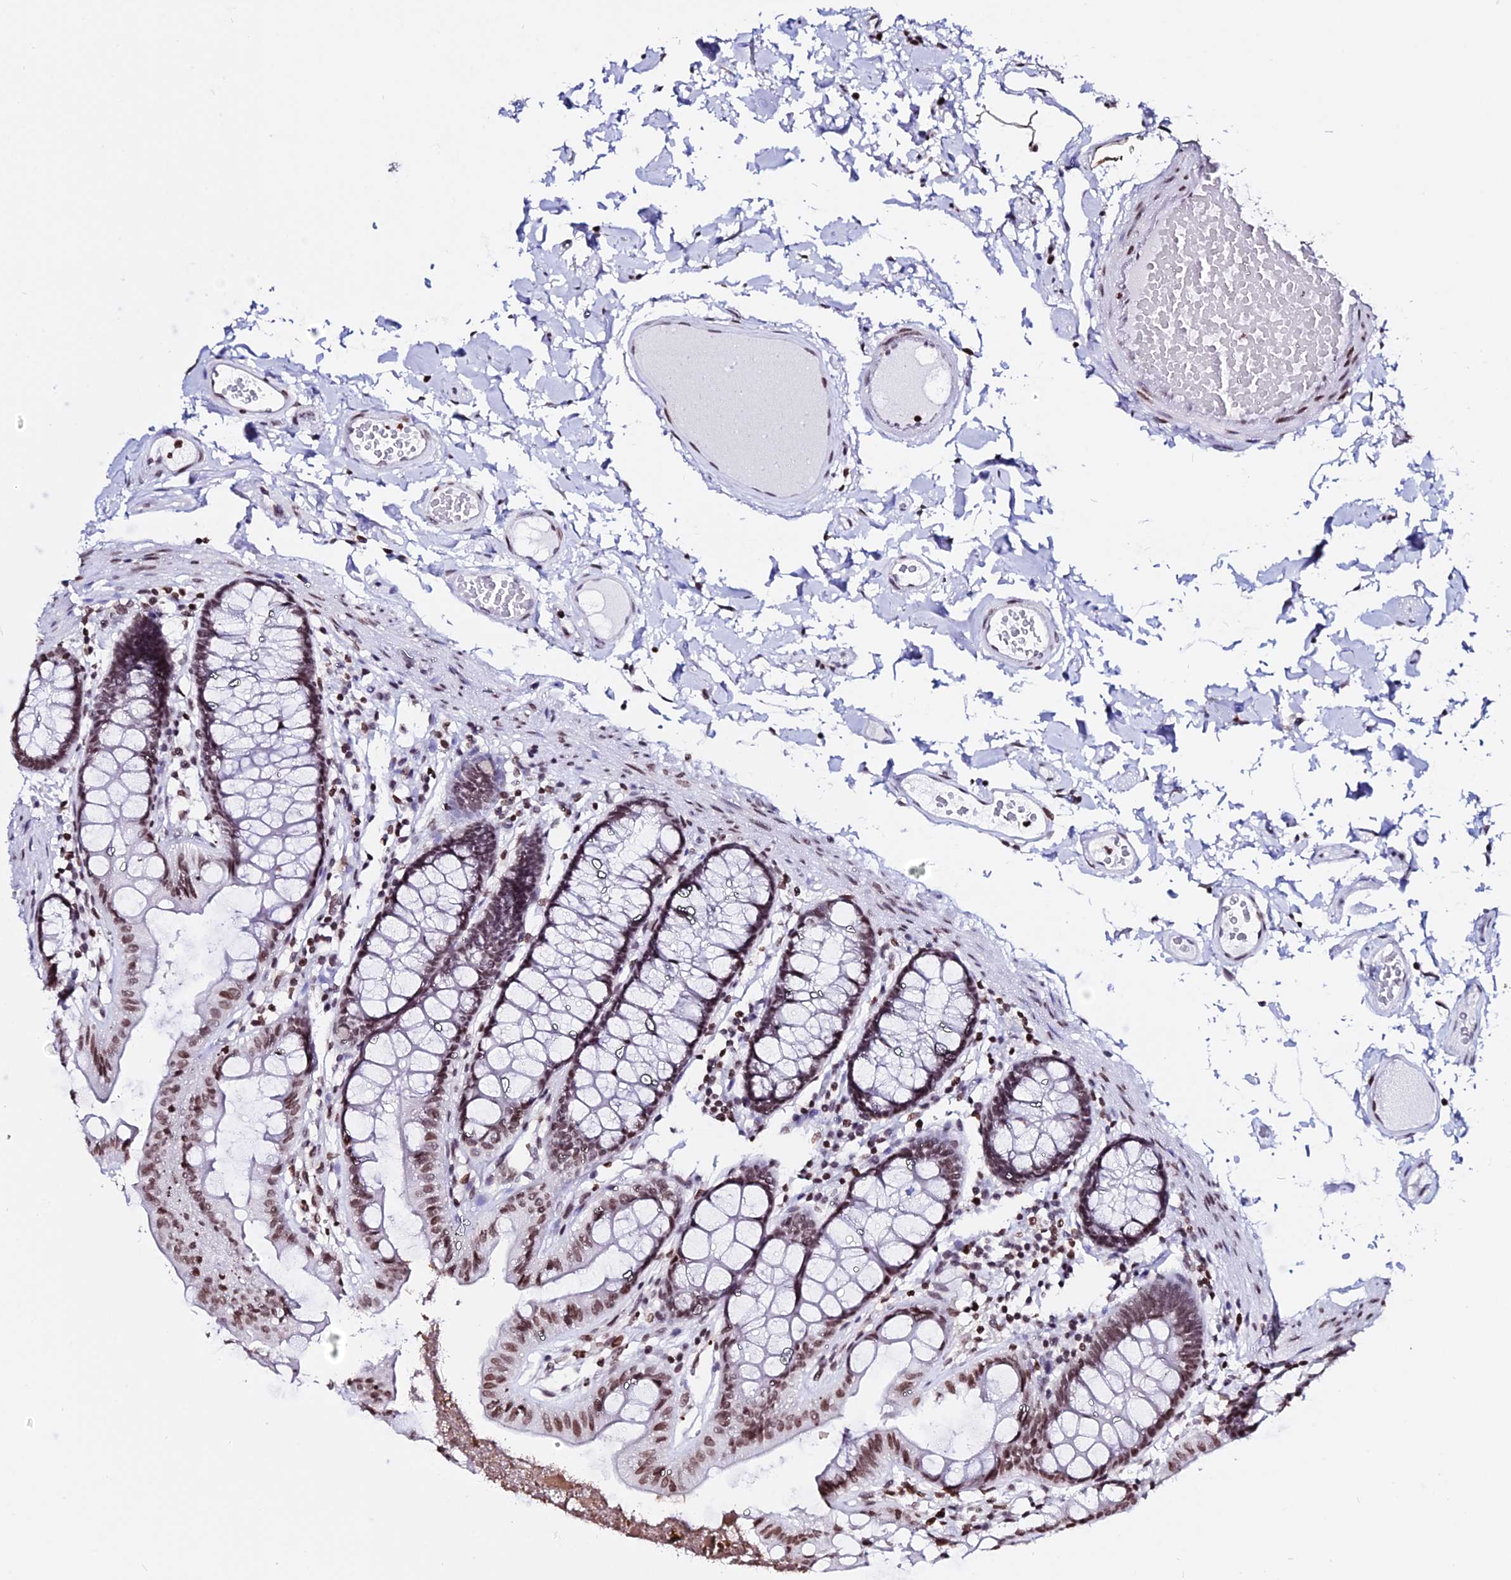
{"staining": {"intensity": "moderate", "quantity": ">75%", "location": "nuclear"}, "tissue": "colon", "cell_type": "Endothelial cells", "image_type": "normal", "snomed": [{"axis": "morphology", "description": "Normal tissue, NOS"}, {"axis": "topography", "description": "Colon"}], "caption": "The histopathology image displays a brown stain indicating the presence of a protein in the nuclear of endothelial cells in colon. Immunohistochemistry stains the protein in brown and the nuclei are stained blue.", "gene": "ENSG00000282988", "patient": {"sex": "male", "age": 84}}